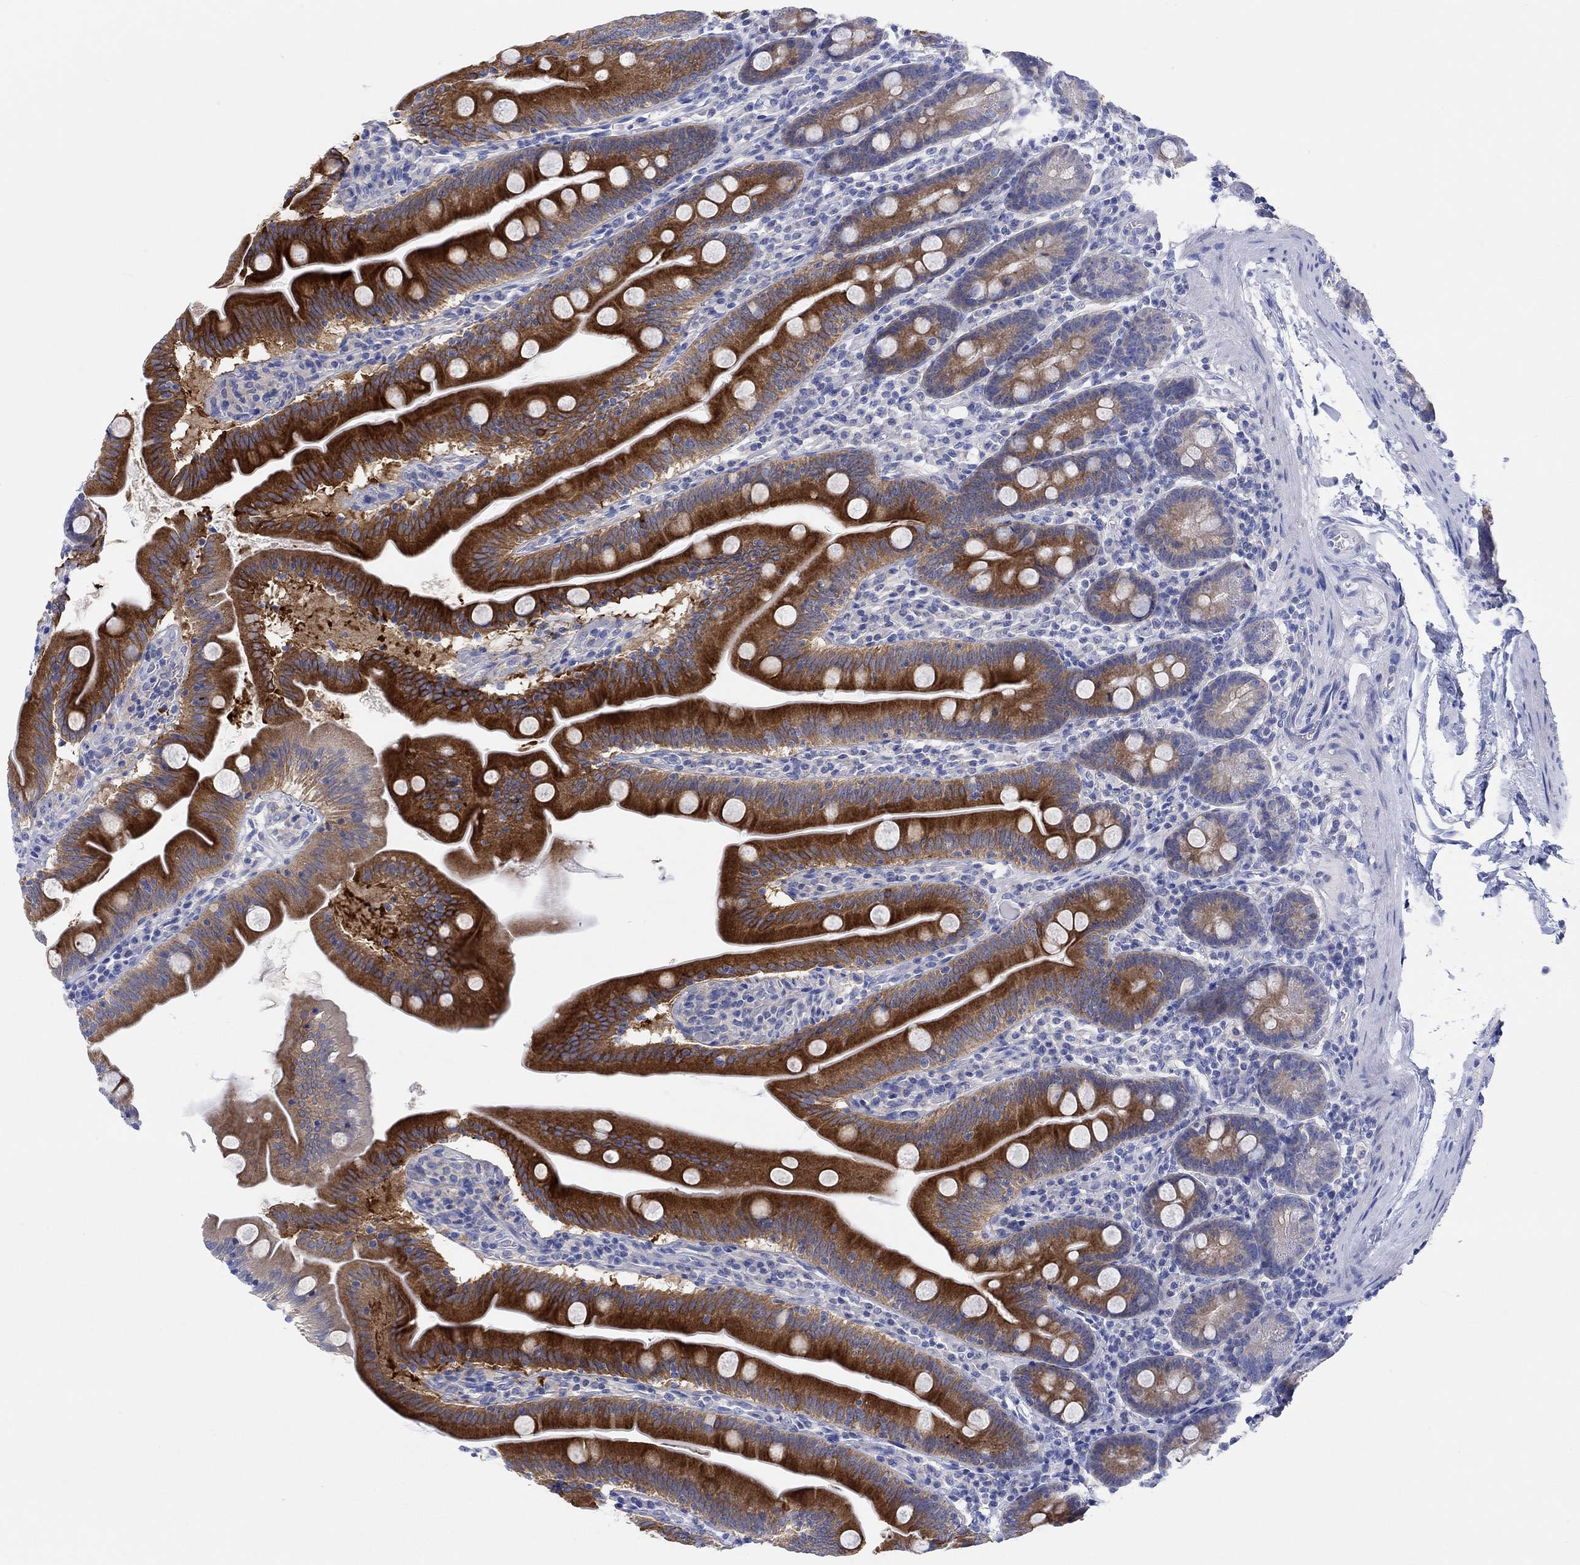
{"staining": {"intensity": "strong", "quantity": "25%-75%", "location": "cytoplasmic/membranous"}, "tissue": "small intestine", "cell_type": "Glandular cells", "image_type": "normal", "snomed": [{"axis": "morphology", "description": "Normal tissue, NOS"}, {"axis": "topography", "description": "Small intestine"}], "caption": "IHC of normal human small intestine demonstrates high levels of strong cytoplasmic/membranous expression in approximately 25%-75% of glandular cells.", "gene": "REEP6", "patient": {"sex": "male", "age": 37}}